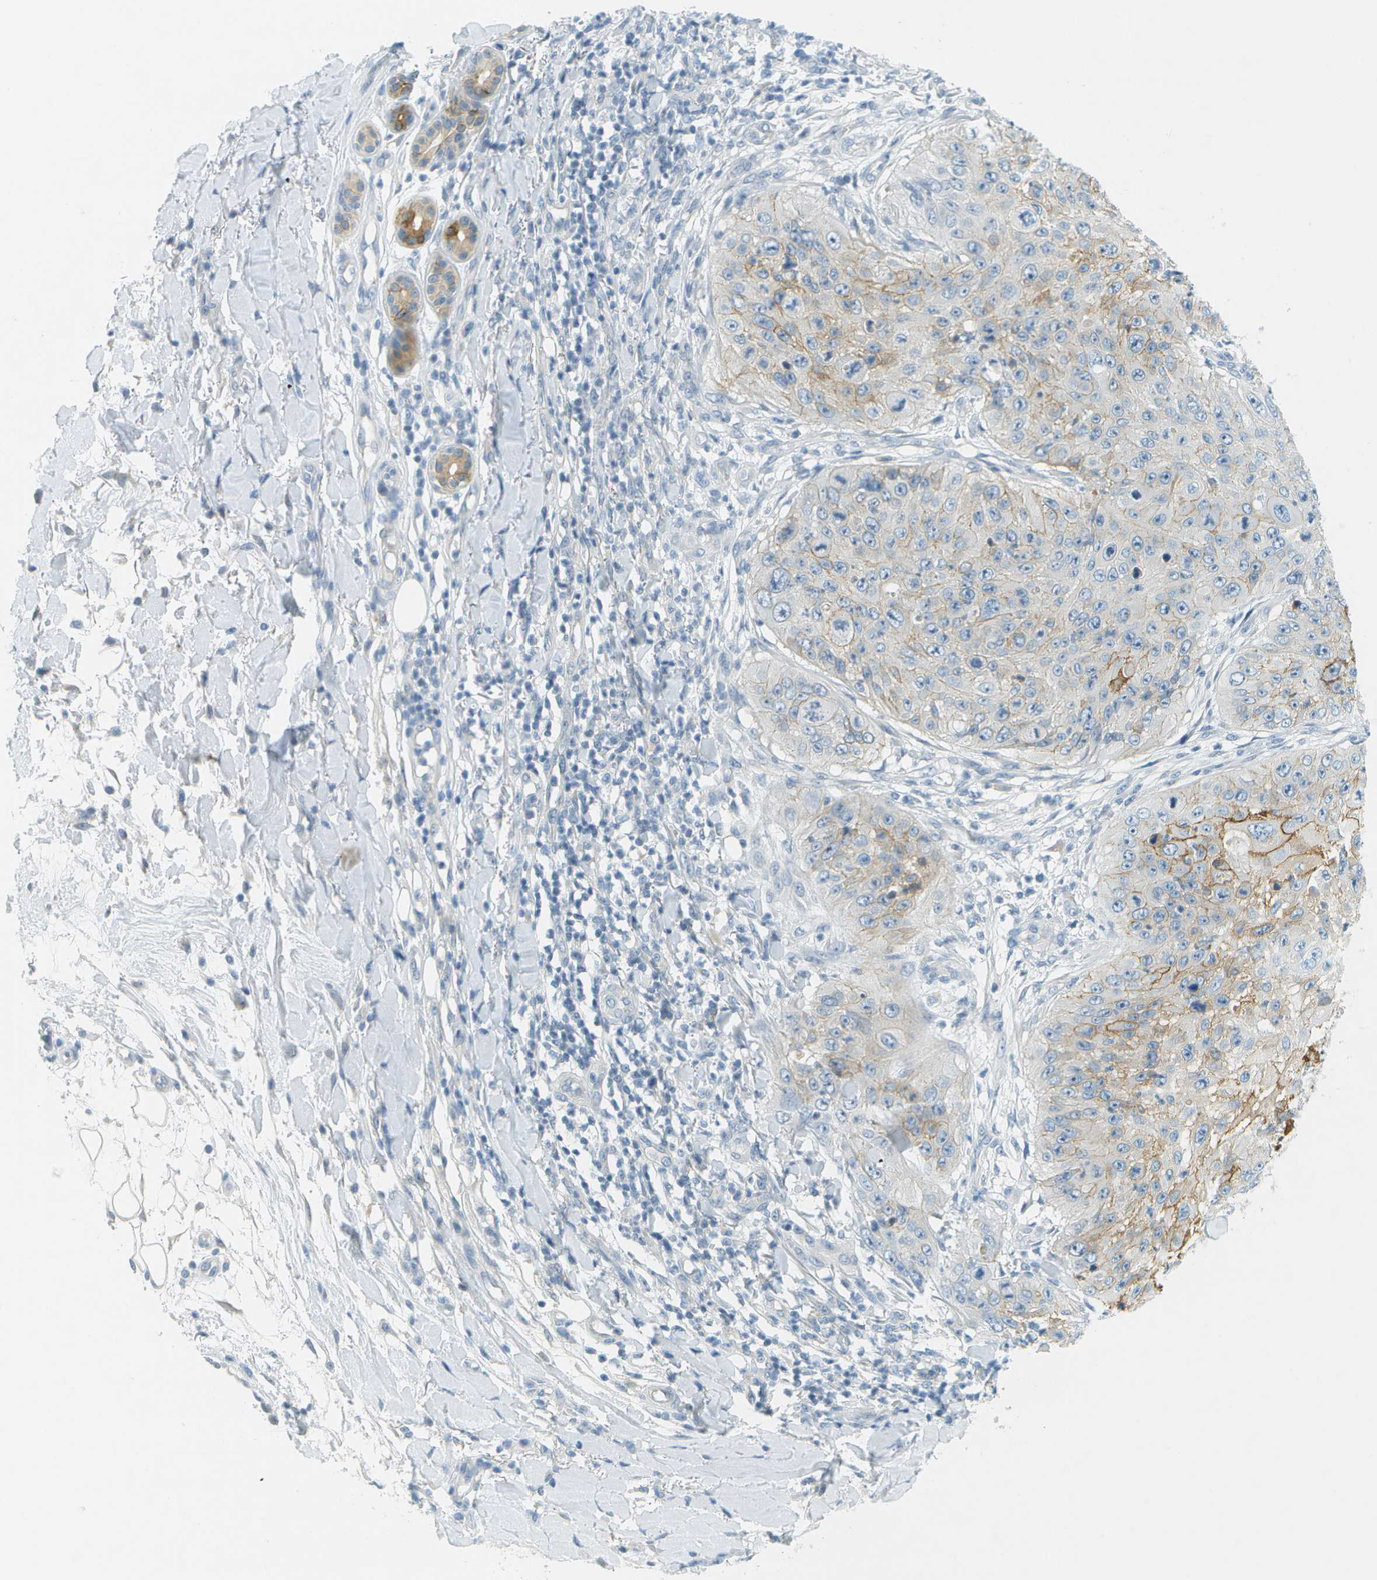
{"staining": {"intensity": "moderate", "quantity": "<25%", "location": "cytoplasmic/membranous"}, "tissue": "skin cancer", "cell_type": "Tumor cells", "image_type": "cancer", "snomed": [{"axis": "morphology", "description": "Squamous cell carcinoma, NOS"}, {"axis": "topography", "description": "Skin"}], "caption": "High-magnification brightfield microscopy of squamous cell carcinoma (skin) stained with DAB (brown) and counterstained with hematoxylin (blue). tumor cells exhibit moderate cytoplasmic/membranous expression is seen in approximately<25% of cells.", "gene": "SMYD5", "patient": {"sex": "female", "age": 80}}